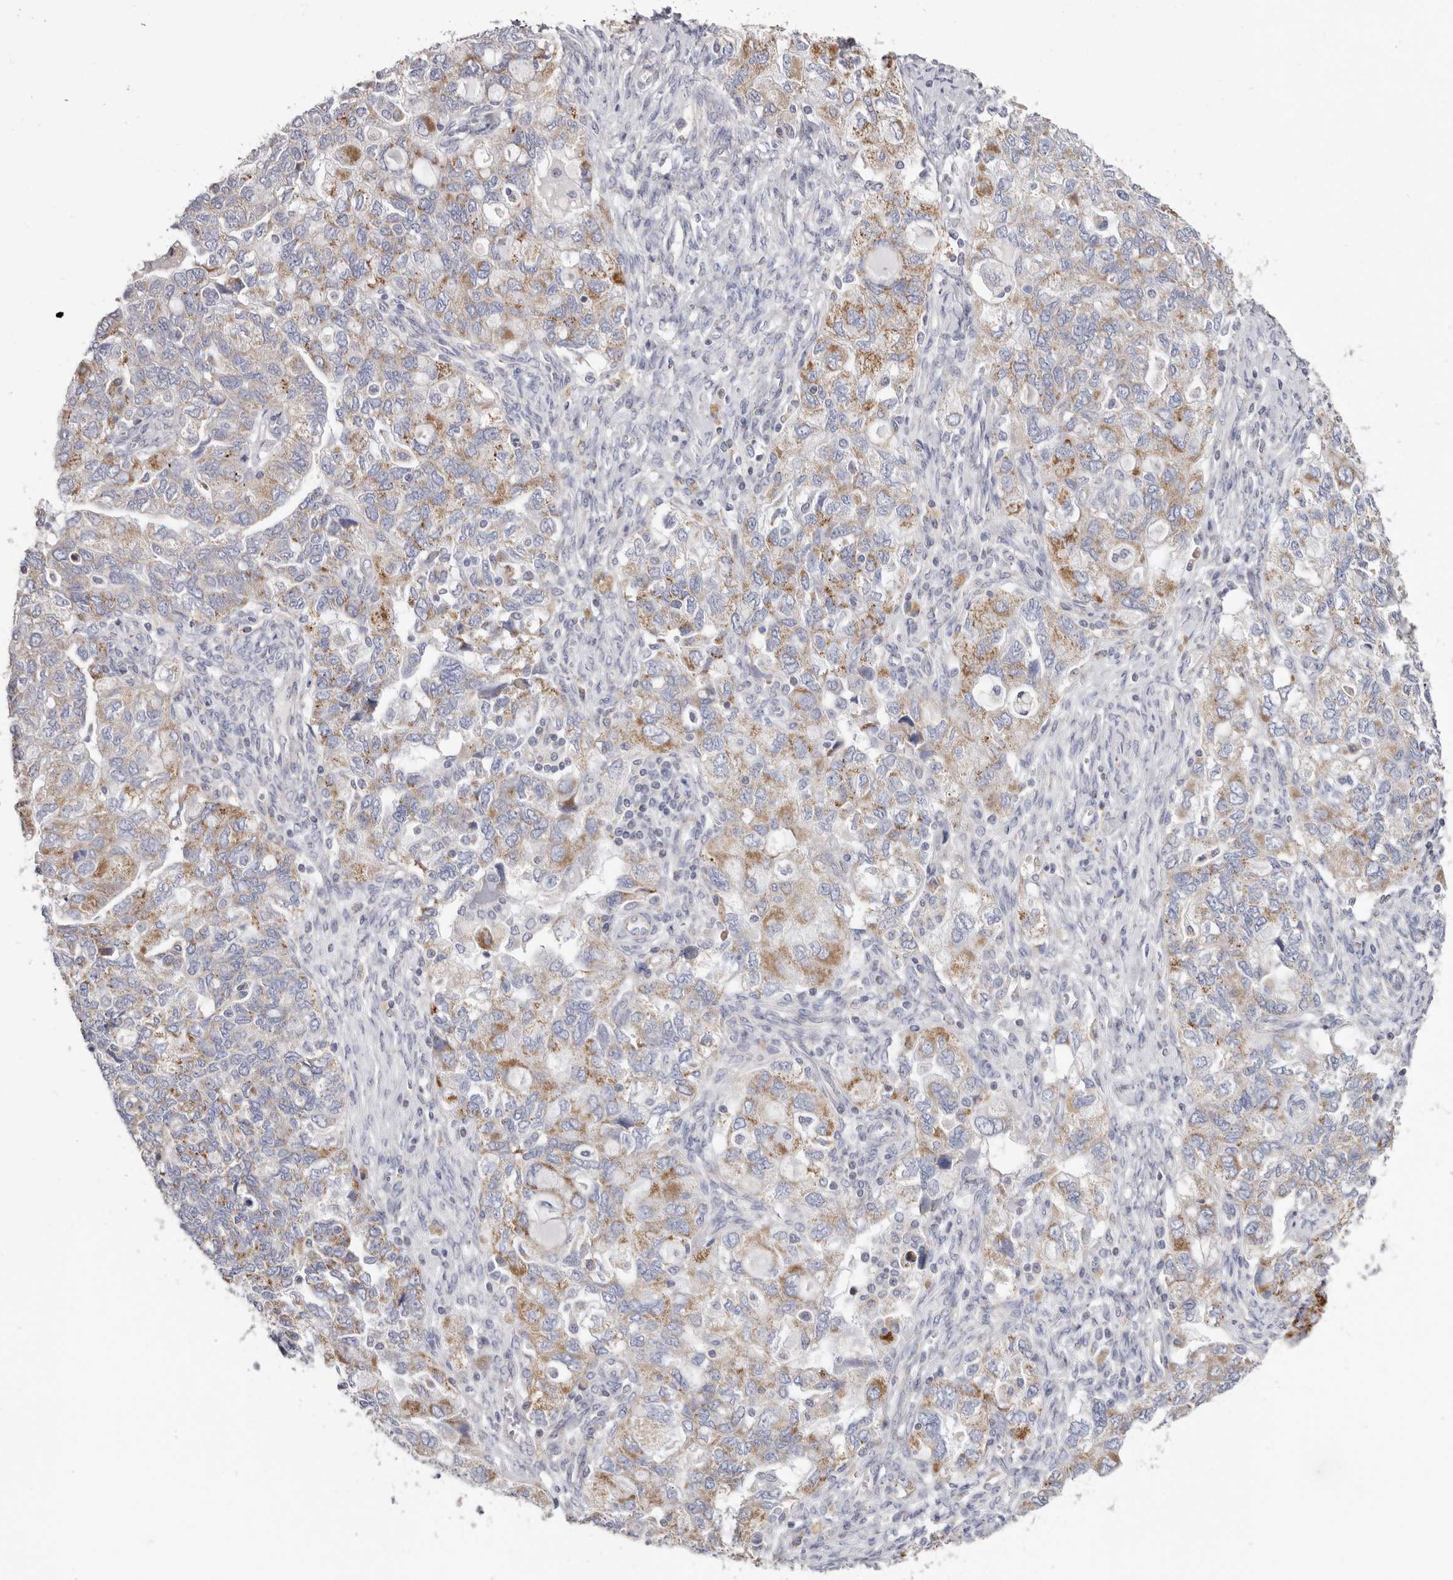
{"staining": {"intensity": "moderate", "quantity": ">75%", "location": "cytoplasmic/membranous"}, "tissue": "ovarian cancer", "cell_type": "Tumor cells", "image_type": "cancer", "snomed": [{"axis": "morphology", "description": "Carcinoma, NOS"}, {"axis": "morphology", "description": "Cystadenocarcinoma, serous, NOS"}, {"axis": "topography", "description": "Ovary"}], "caption": "Carcinoma (ovarian) stained with immunohistochemistry (IHC) demonstrates moderate cytoplasmic/membranous positivity in about >75% of tumor cells.", "gene": "RSPO2", "patient": {"sex": "female", "age": 69}}